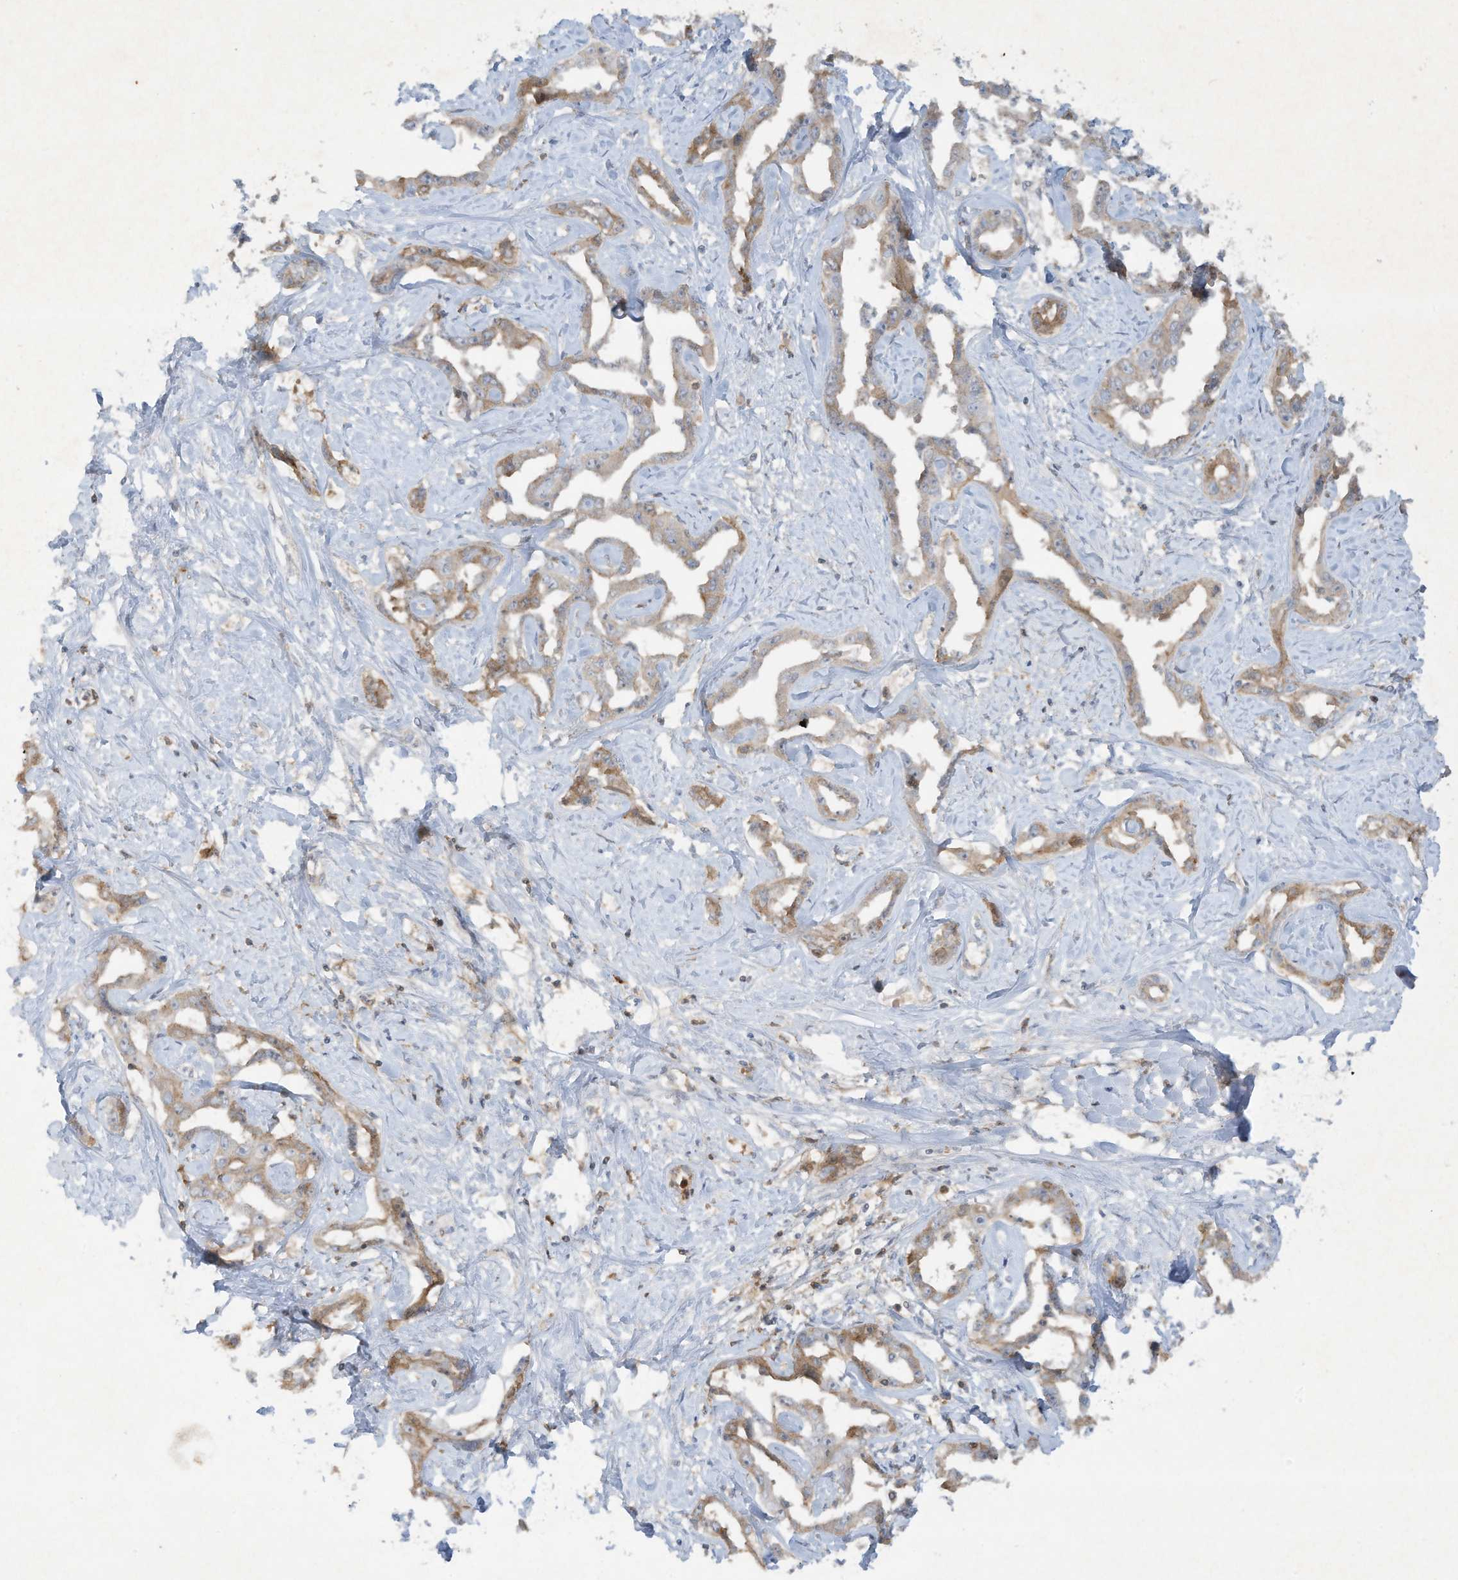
{"staining": {"intensity": "moderate", "quantity": ">75%", "location": "cytoplasmic/membranous"}, "tissue": "liver cancer", "cell_type": "Tumor cells", "image_type": "cancer", "snomed": [{"axis": "morphology", "description": "Cholangiocarcinoma"}, {"axis": "topography", "description": "Liver"}], "caption": "Liver cholangiocarcinoma stained with DAB immunohistochemistry (IHC) demonstrates medium levels of moderate cytoplasmic/membranous expression in approximately >75% of tumor cells.", "gene": "FETUB", "patient": {"sex": "male", "age": 59}}